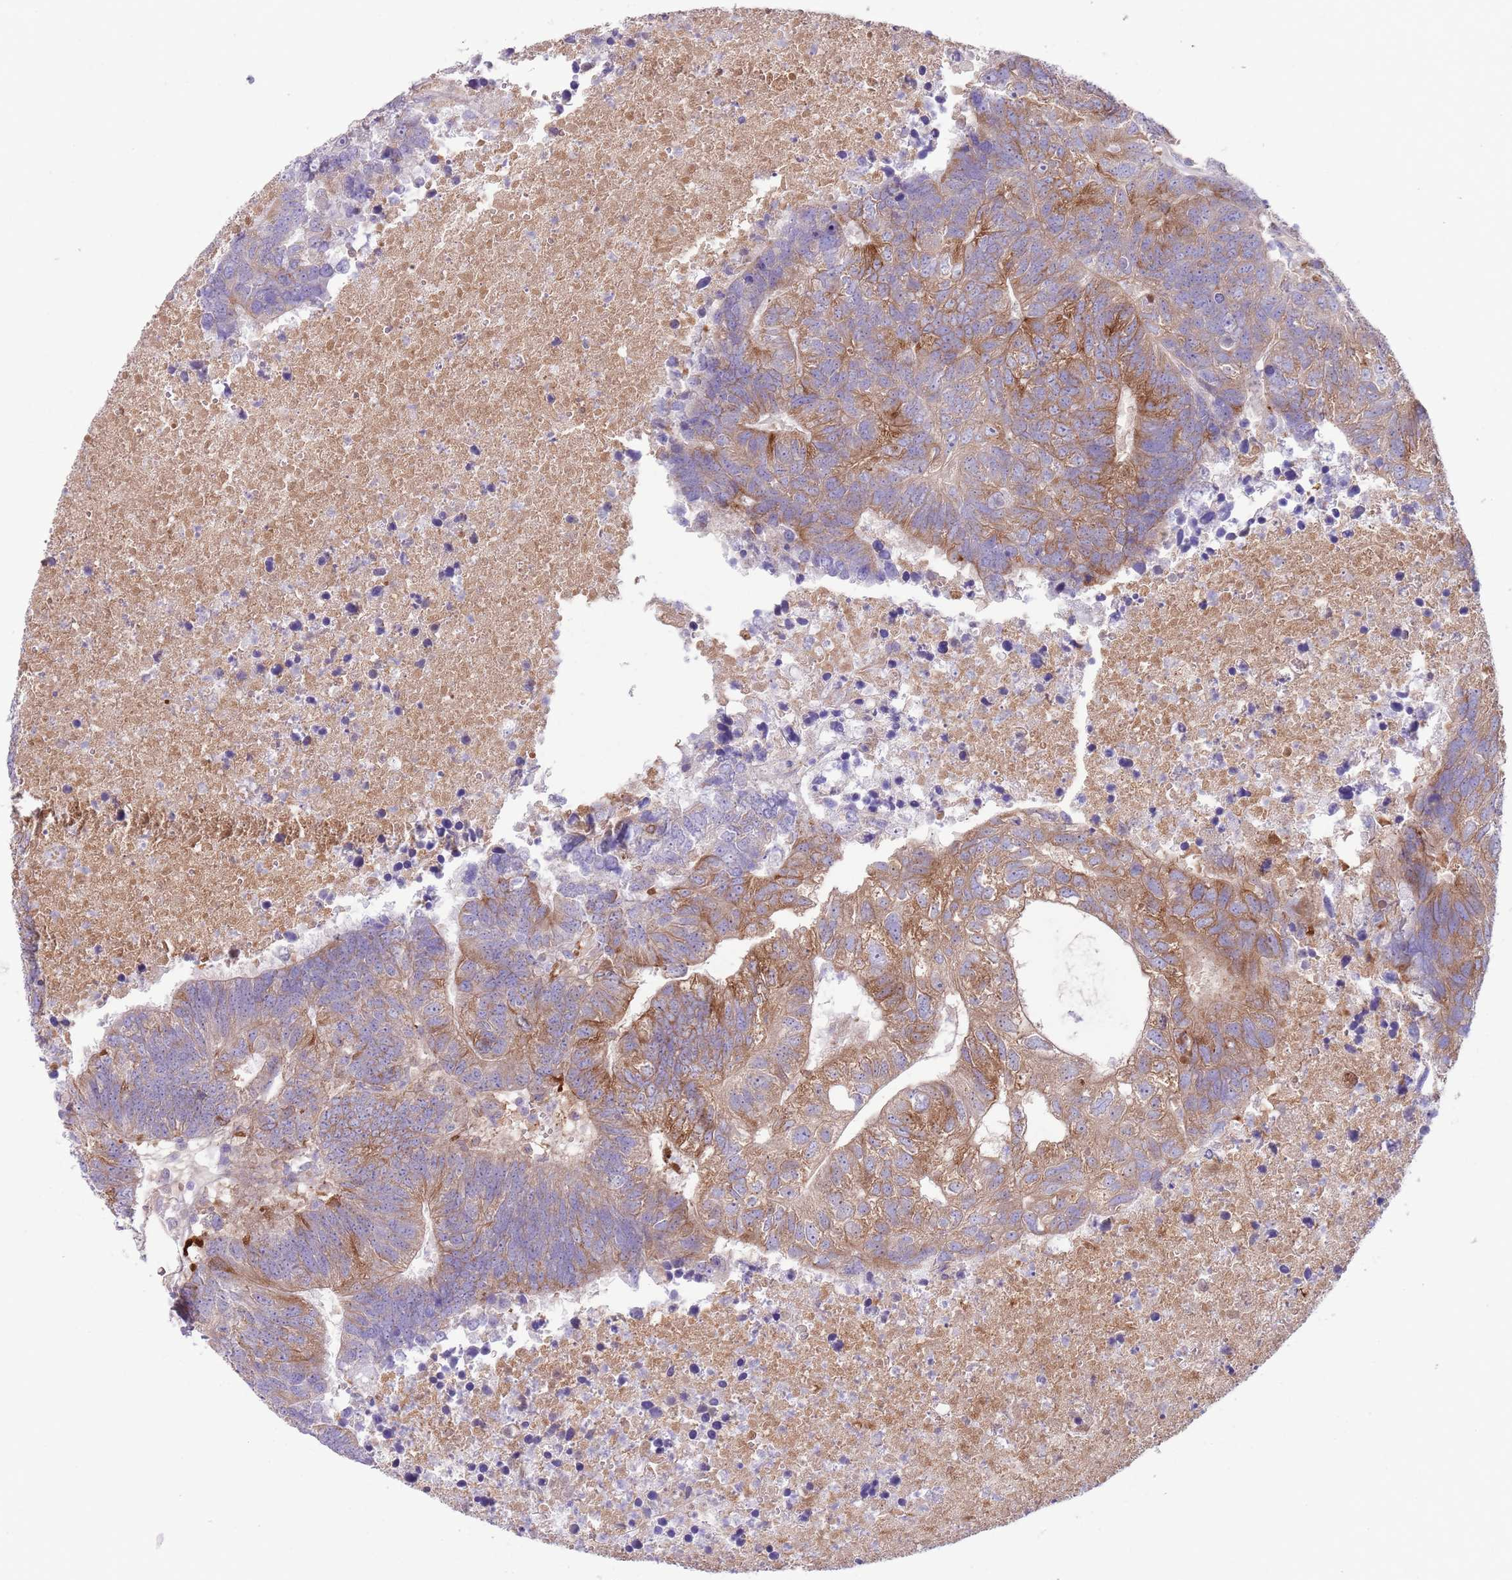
{"staining": {"intensity": "moderate", "quantity": ">75%", "location": "cytoplasmic/membranous"}, "tissue": "colorectal cancer", "cell_type": "Tumor cells", "image_type": "cancer", "snomed": [{"axis": "morphology", "description": "Adenocarcinoma, NOS"}, {"axis": "topography", "description": "Colon"}], "caption": "An IHC photomicrograph of neoplastic tissue is shown. Protein staining in brown highlights moderate cytoplasmic/membranous positivity in colorectal cancer within tumor cells.", "gene": "CFH", "patient": {"sex": "female", "age": 48}}